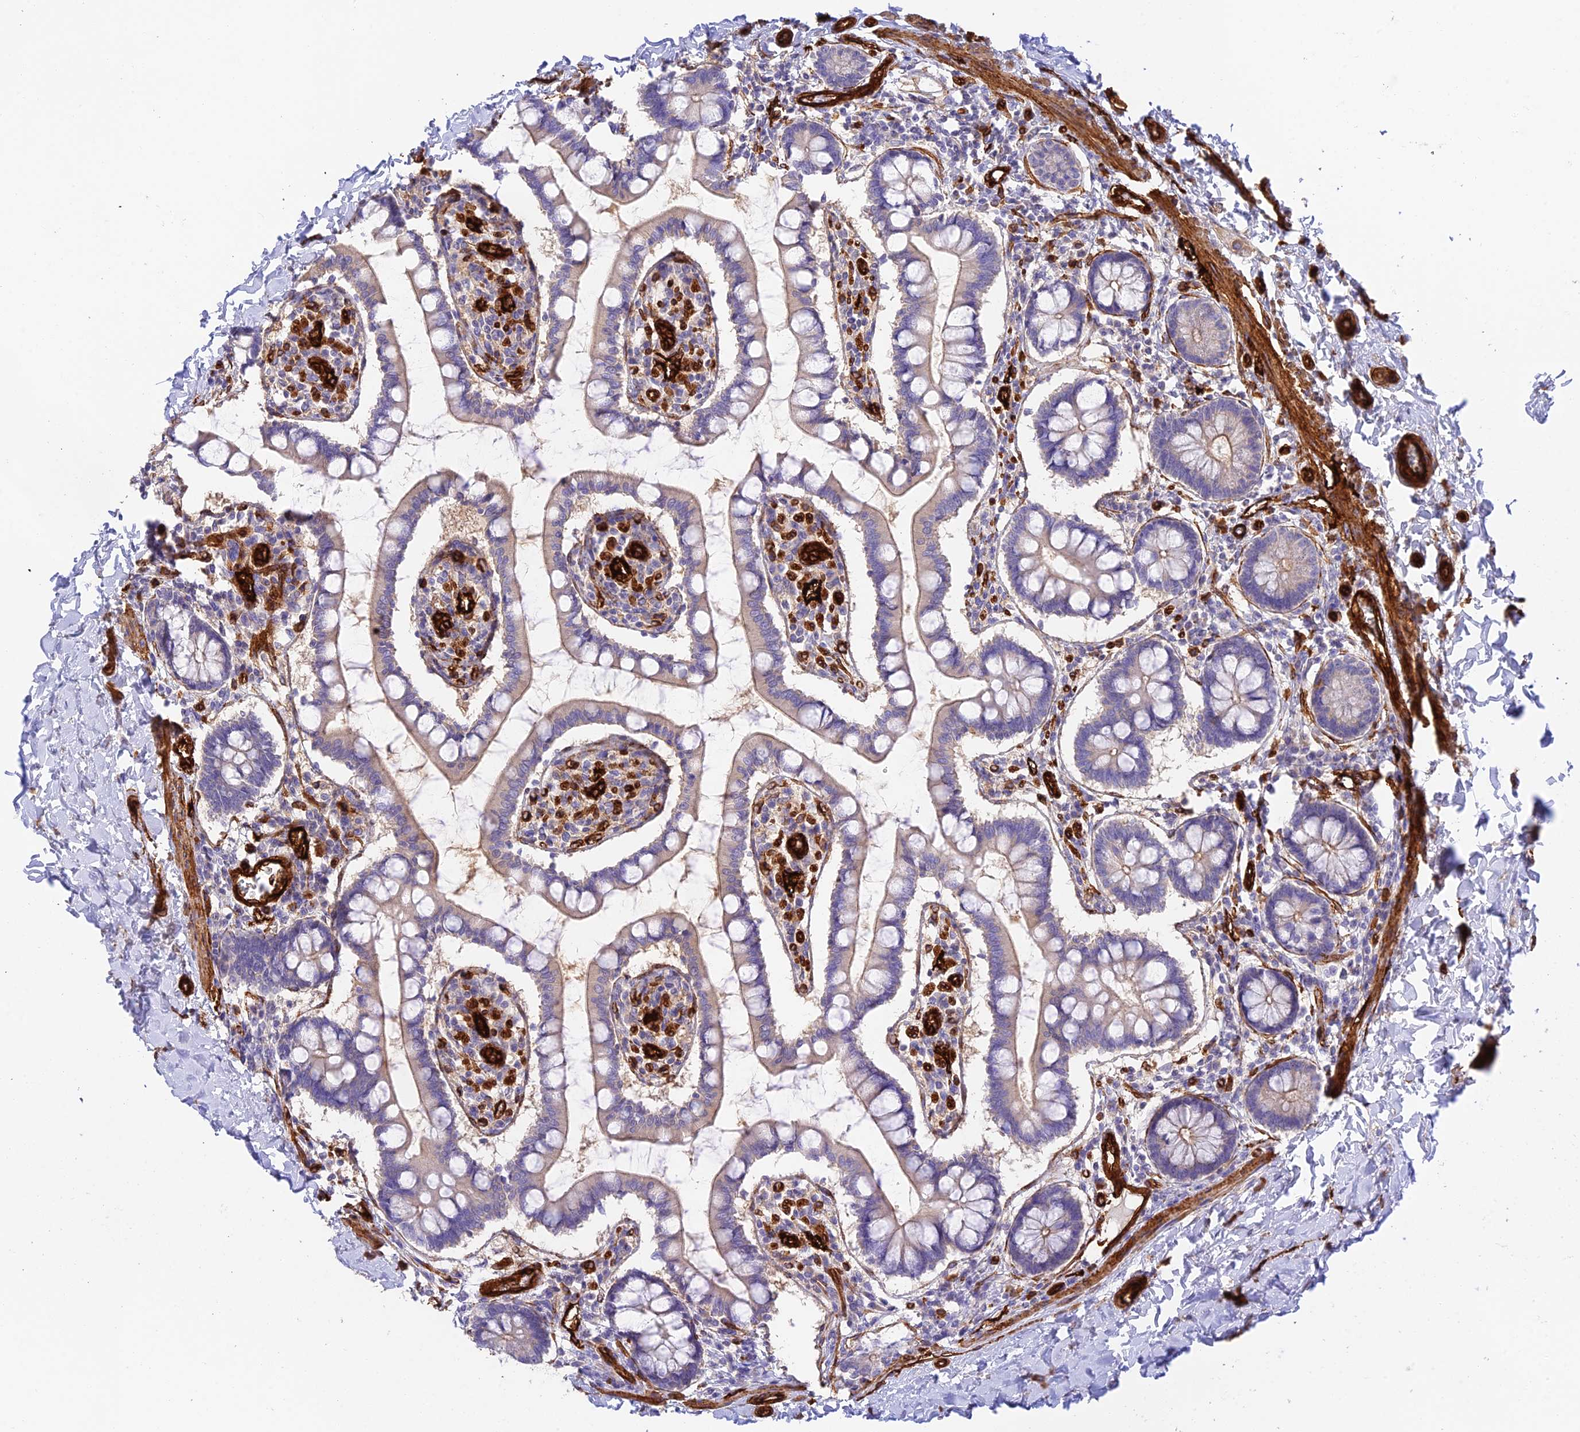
{"staining": {"intensity": "moderate", "quantity": "25%-75%", "location": "cytoplasmic/membranous"}, "tissue": "small intestine", "cell_type": "Glandular cells", "image_type": "normal", "snomed": [{"axis": "morphology", "description": "Normal tissue, NOS"}, {"axis": "topography", "description": "Small intestine"}], "caption": "An immunohistochemistry (IHC) histopathology image of unremarkable tissue is shown. Protein staining in brown highlights moderate cytoplasmic/membranous positivity in small intestine within glandular cells. The staining was performed using DAB (3,3'-diaminobenzidine) to visualize the protein expression in brown, while the nuclei were stained in blue with hematoxylin (Magnification: 20x).", "gene": "MYO9A", "patient": {"sex": "male", "age": 52}}